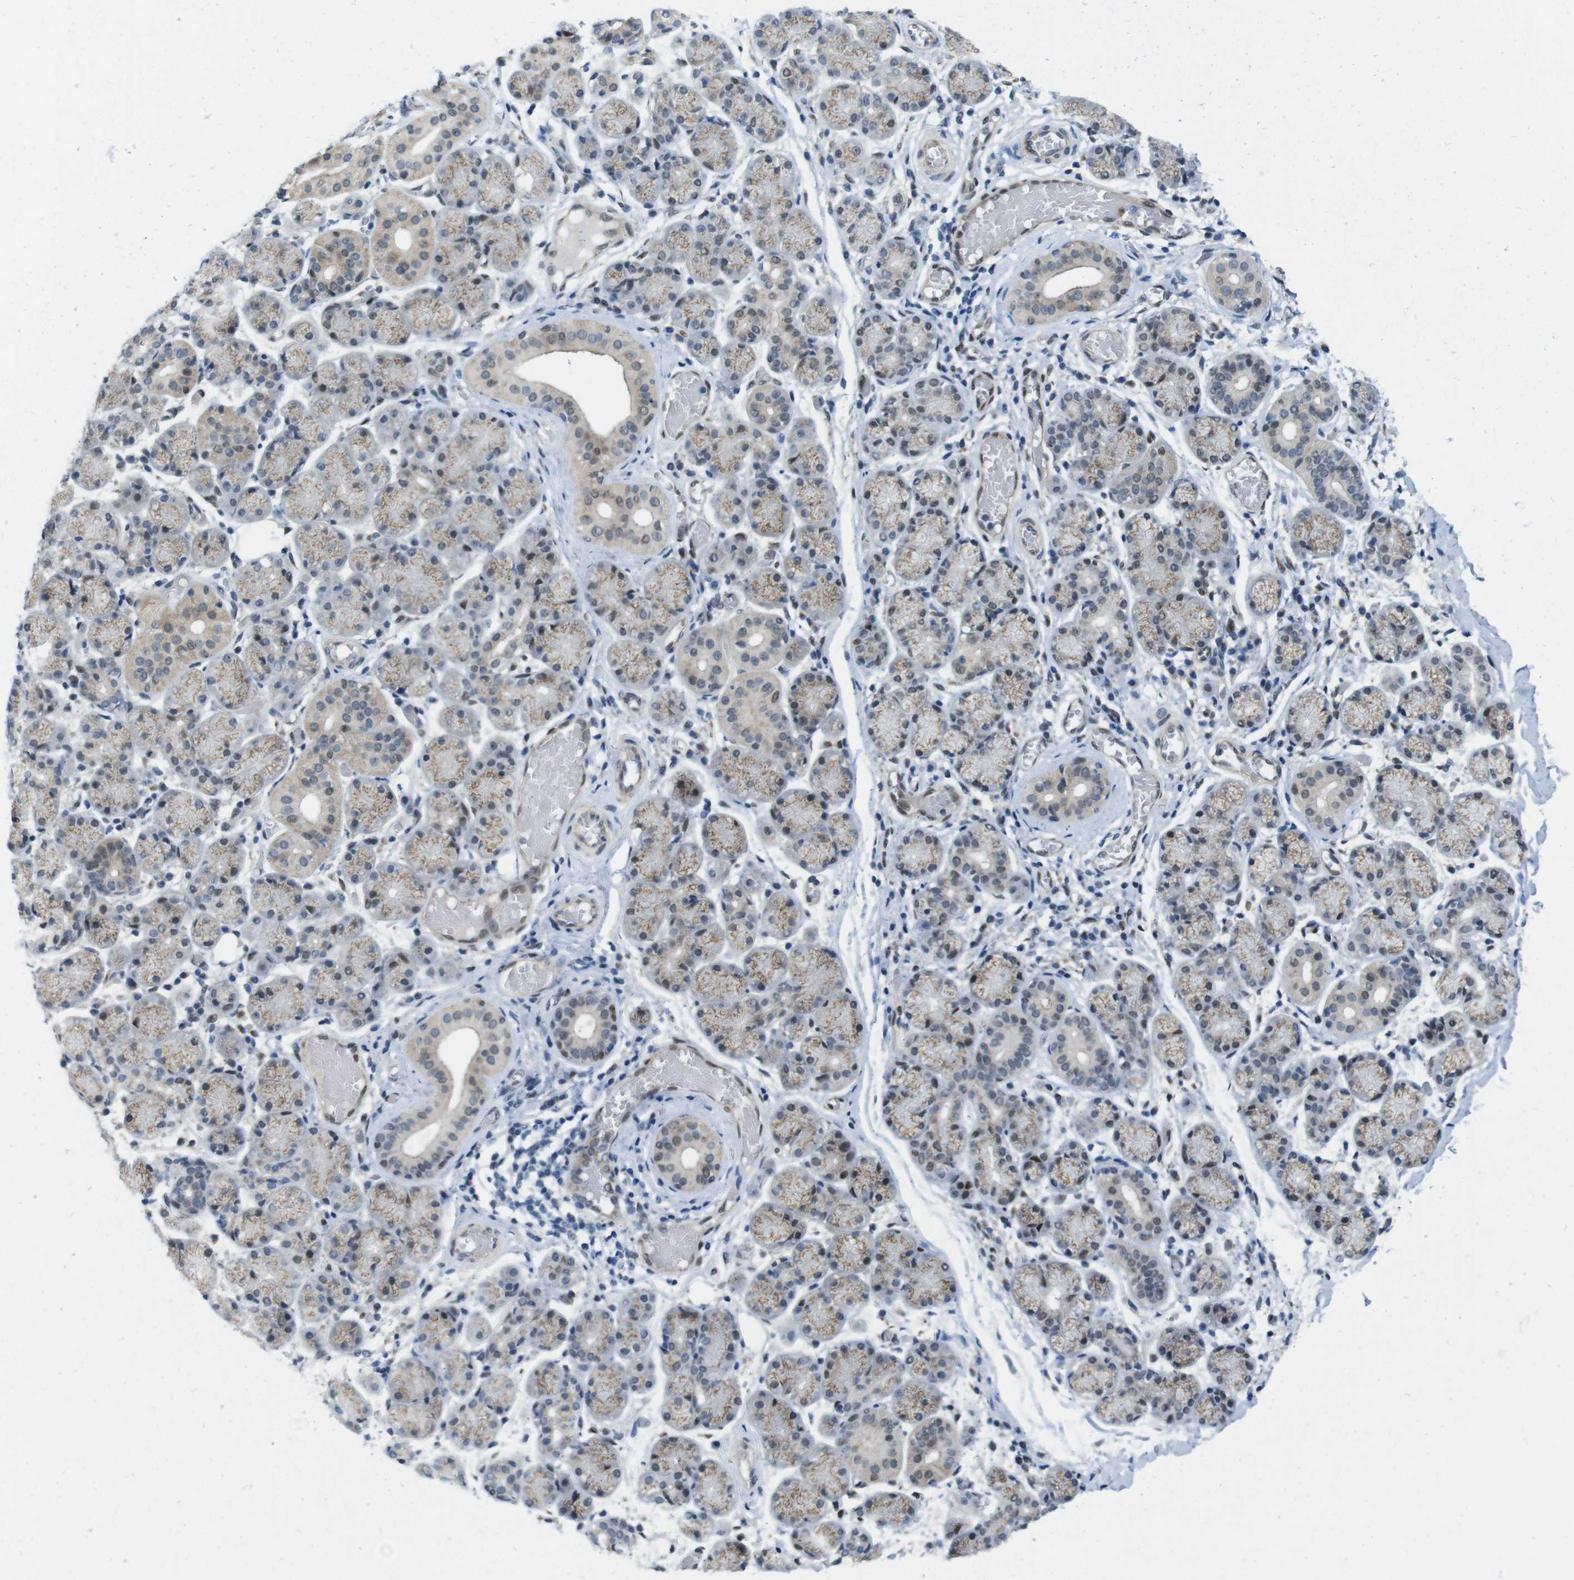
{"staining": {"intensity": "weak", "quantity": ">75%", "location": "cytoplasmic/membranous"}, "tissue": "salivary gland", "cell_type": "Glandular cells", "image_type": "normal", "snomed": [{"axis": "morphology", "description": "Normal tissue, NOS"}, {"axis": "topography", "description": "Salivary gland"}], "caption": "Protein positivity by immunohistochemistry (IHC) exhibits weak cytoplasmic/membranous staining in approximately >75% of glandular cells in unremarkable salivary gland. (DAB IHC, brown staining for protein, blue staining for nuclei).", "gene": "SKI", "patient": {"sex": "female", "age": 24}}